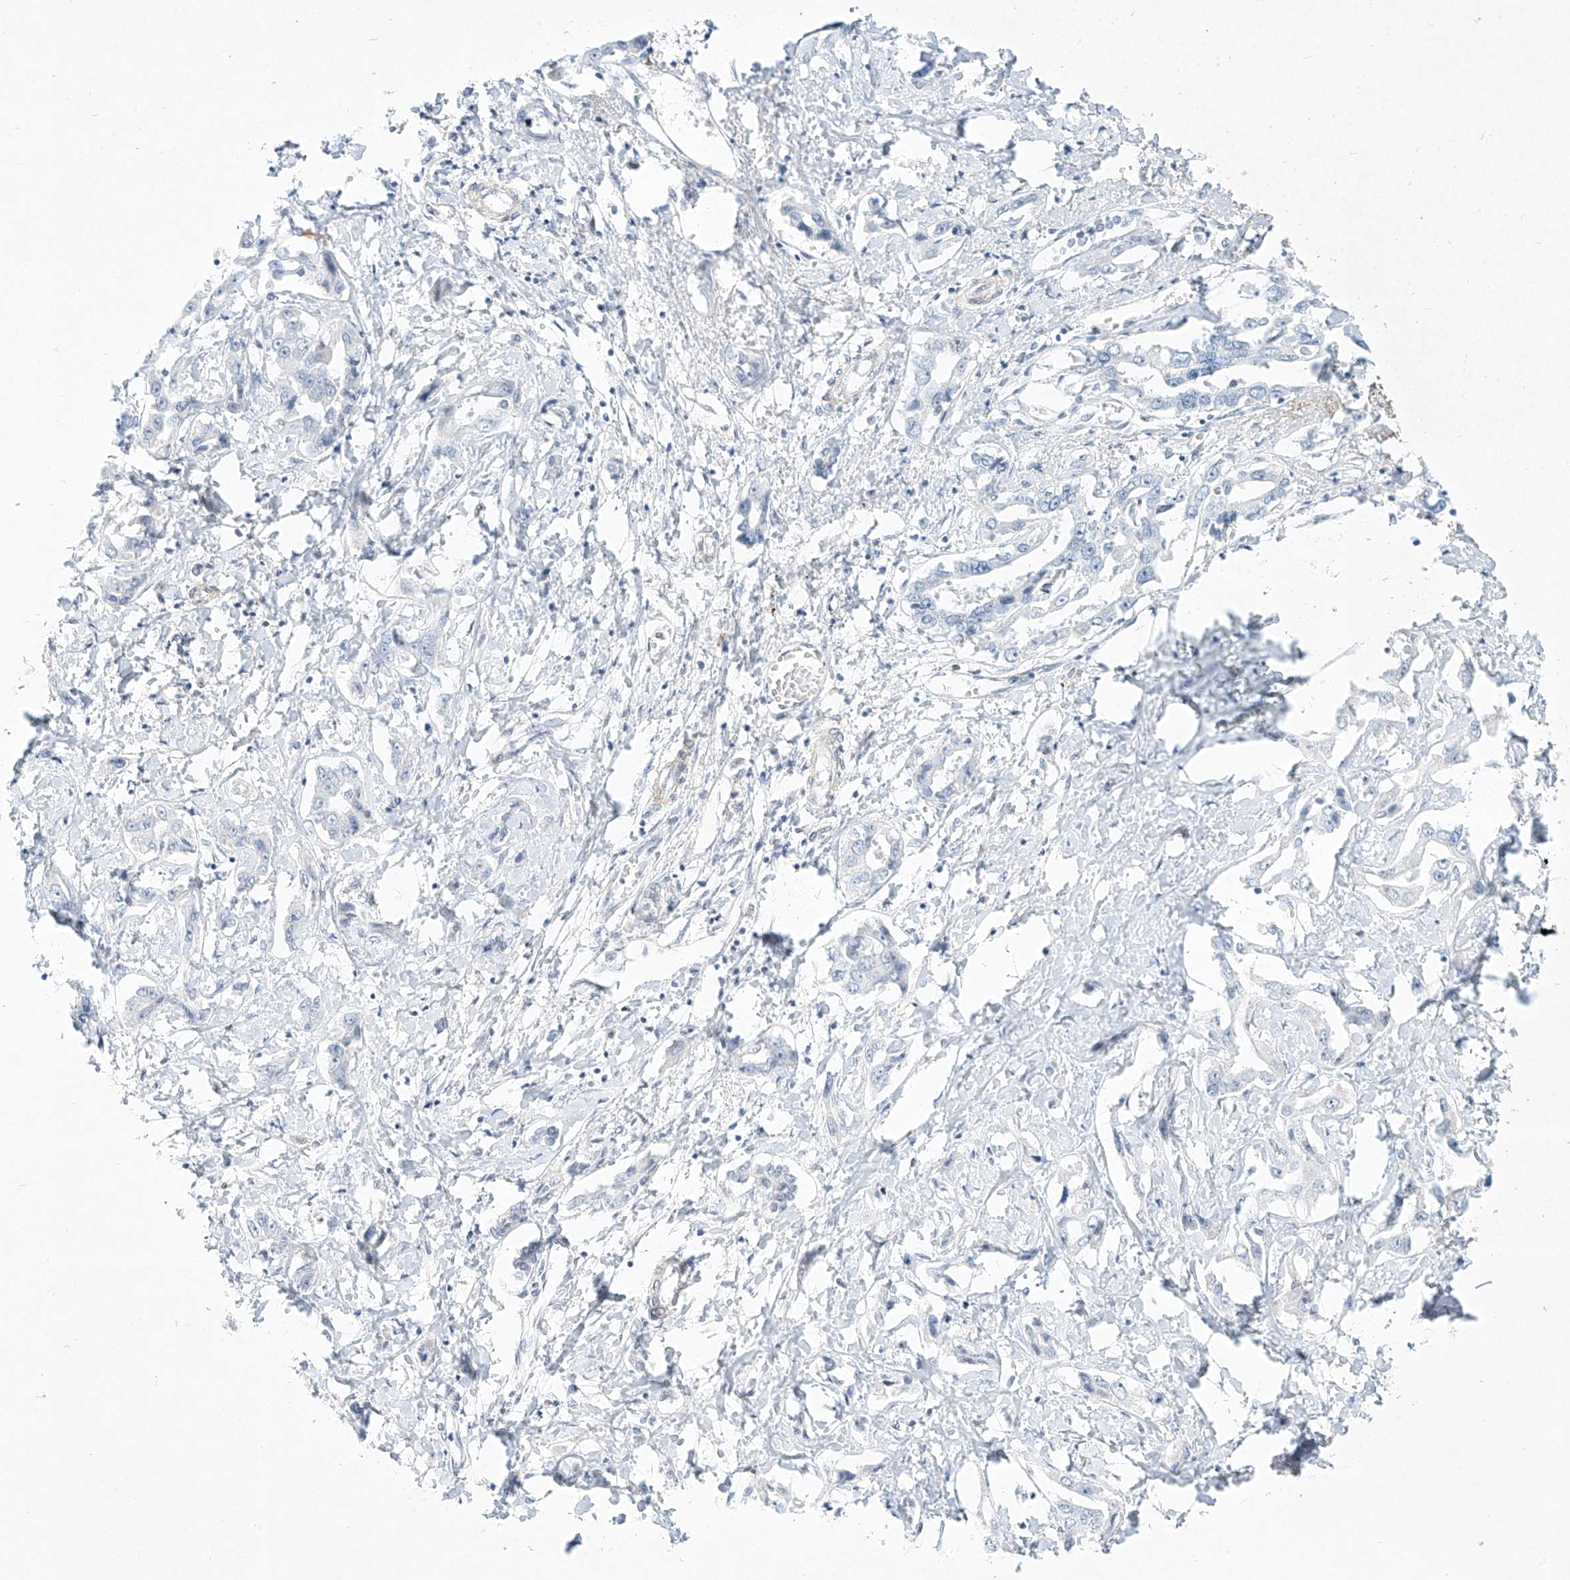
{"staining": {"intensity": "negative", "quantity": "none", "location": "none"}, "tissue": "liver cancer", "cell_type": "Tumor cells", "image_type": "cancer", "snomed": [{"axis": "morphology", "description": "Cholangiocarcinoma"}, {"axis": "topography", "description": "Liver"}], "caption": "DAB (3,3'-diaminobenzidine) immunohistochemical staining of liver cholangiocarcinoma displays no significant staining in tumor cells. The staining was performed using DAB (3,3'-diaminobenzidine) to visualize the protein expression in brown, while the nuclei were stained in blue with hematoxylin (Magnification: 20x).", "gene": "REEP2", "patient": {"sex": "male", "age": 59}}